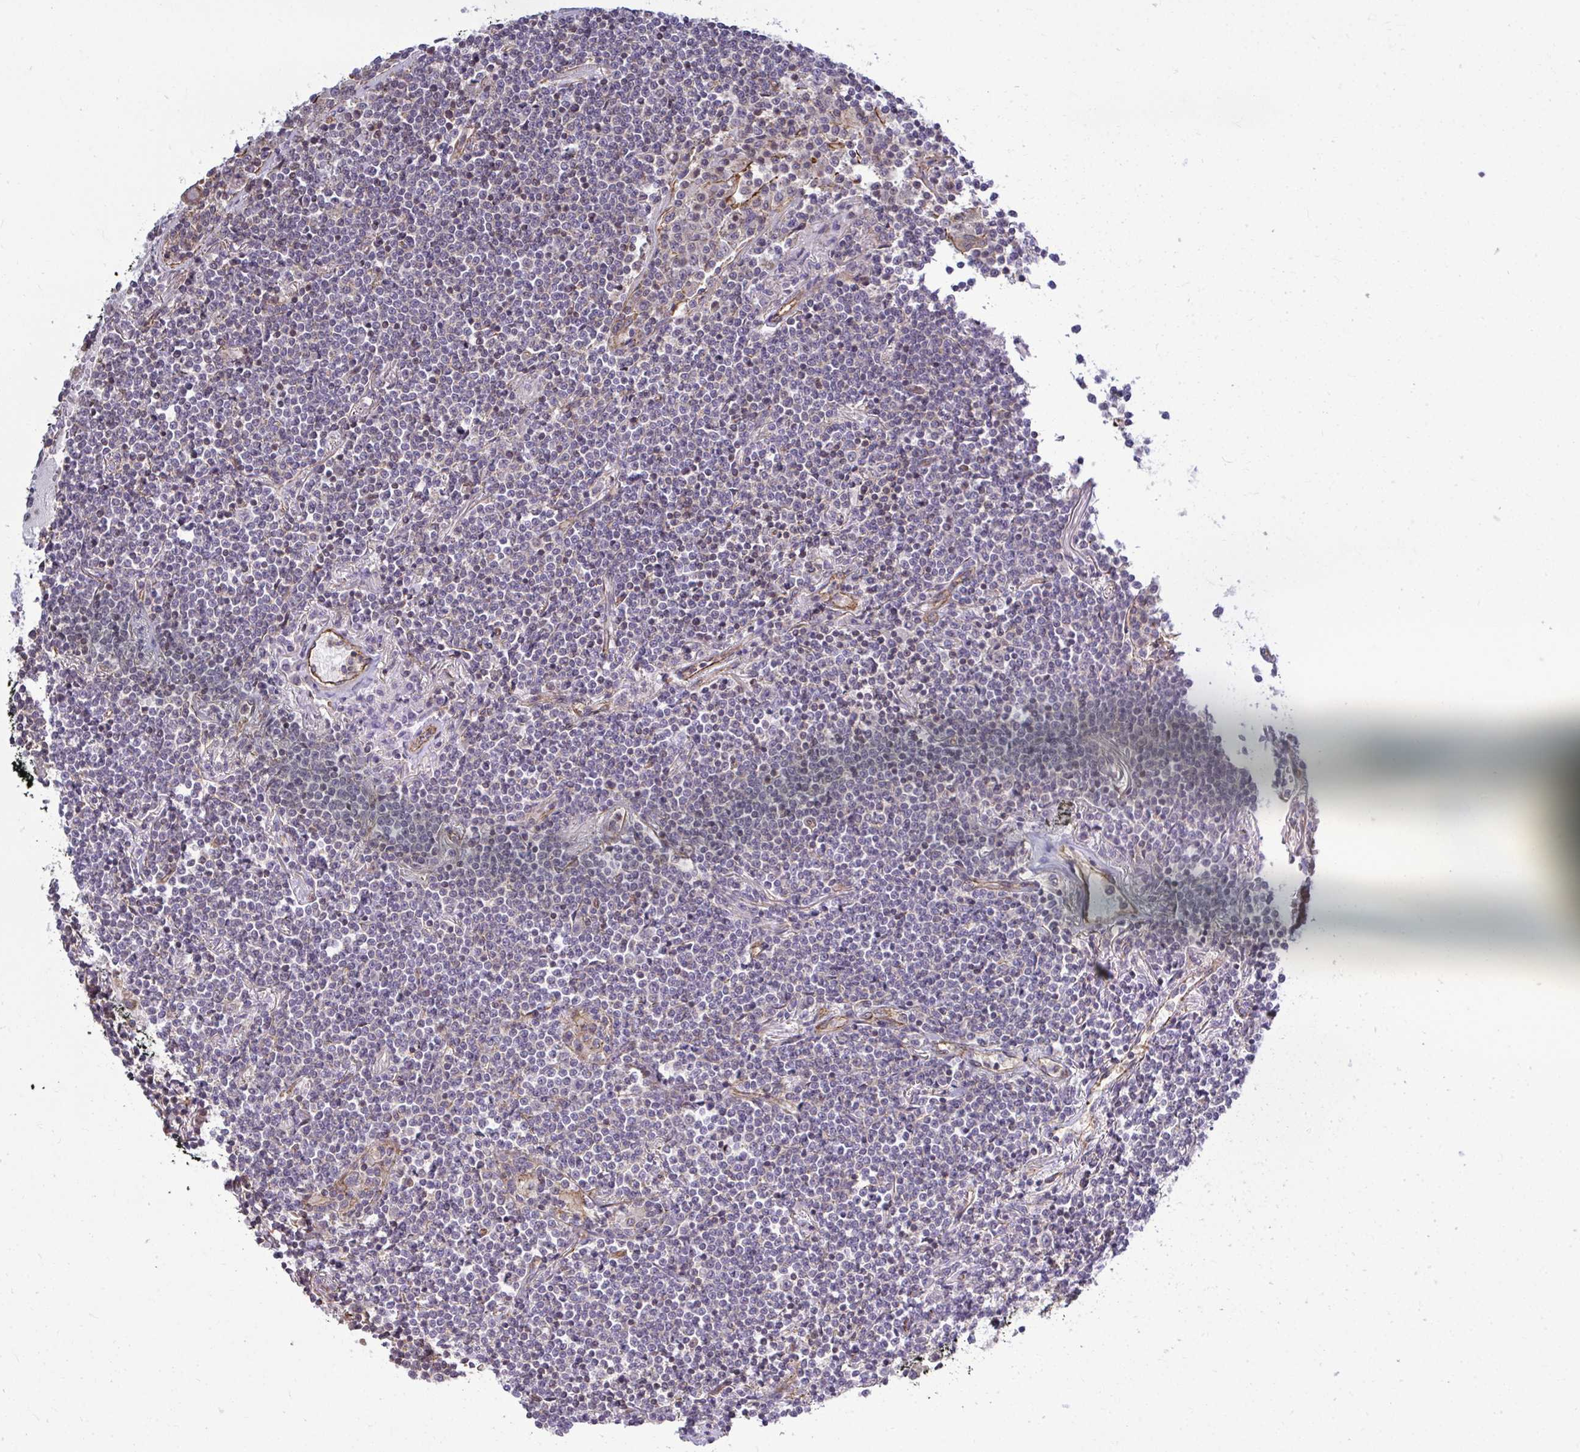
{"staining": {"intensity": "negative", "quantity": "none", "location": "none"}, "tissue": "lymphoma", "cell_type": "Tumor cells", "image_type": "cancer", "snomed": [{"axis": "morphology", "description": "Malignant lymphoma, non-Hodgkin's type, Low grade"}, {"axis": "topography", "description": "Lung"}], "caption": "Immunohistochemistry of human lymphoma demonstrates no positivity in tumor cells.", "gene": "FUT10", "patient": {"sex": "female", "age": 71}}